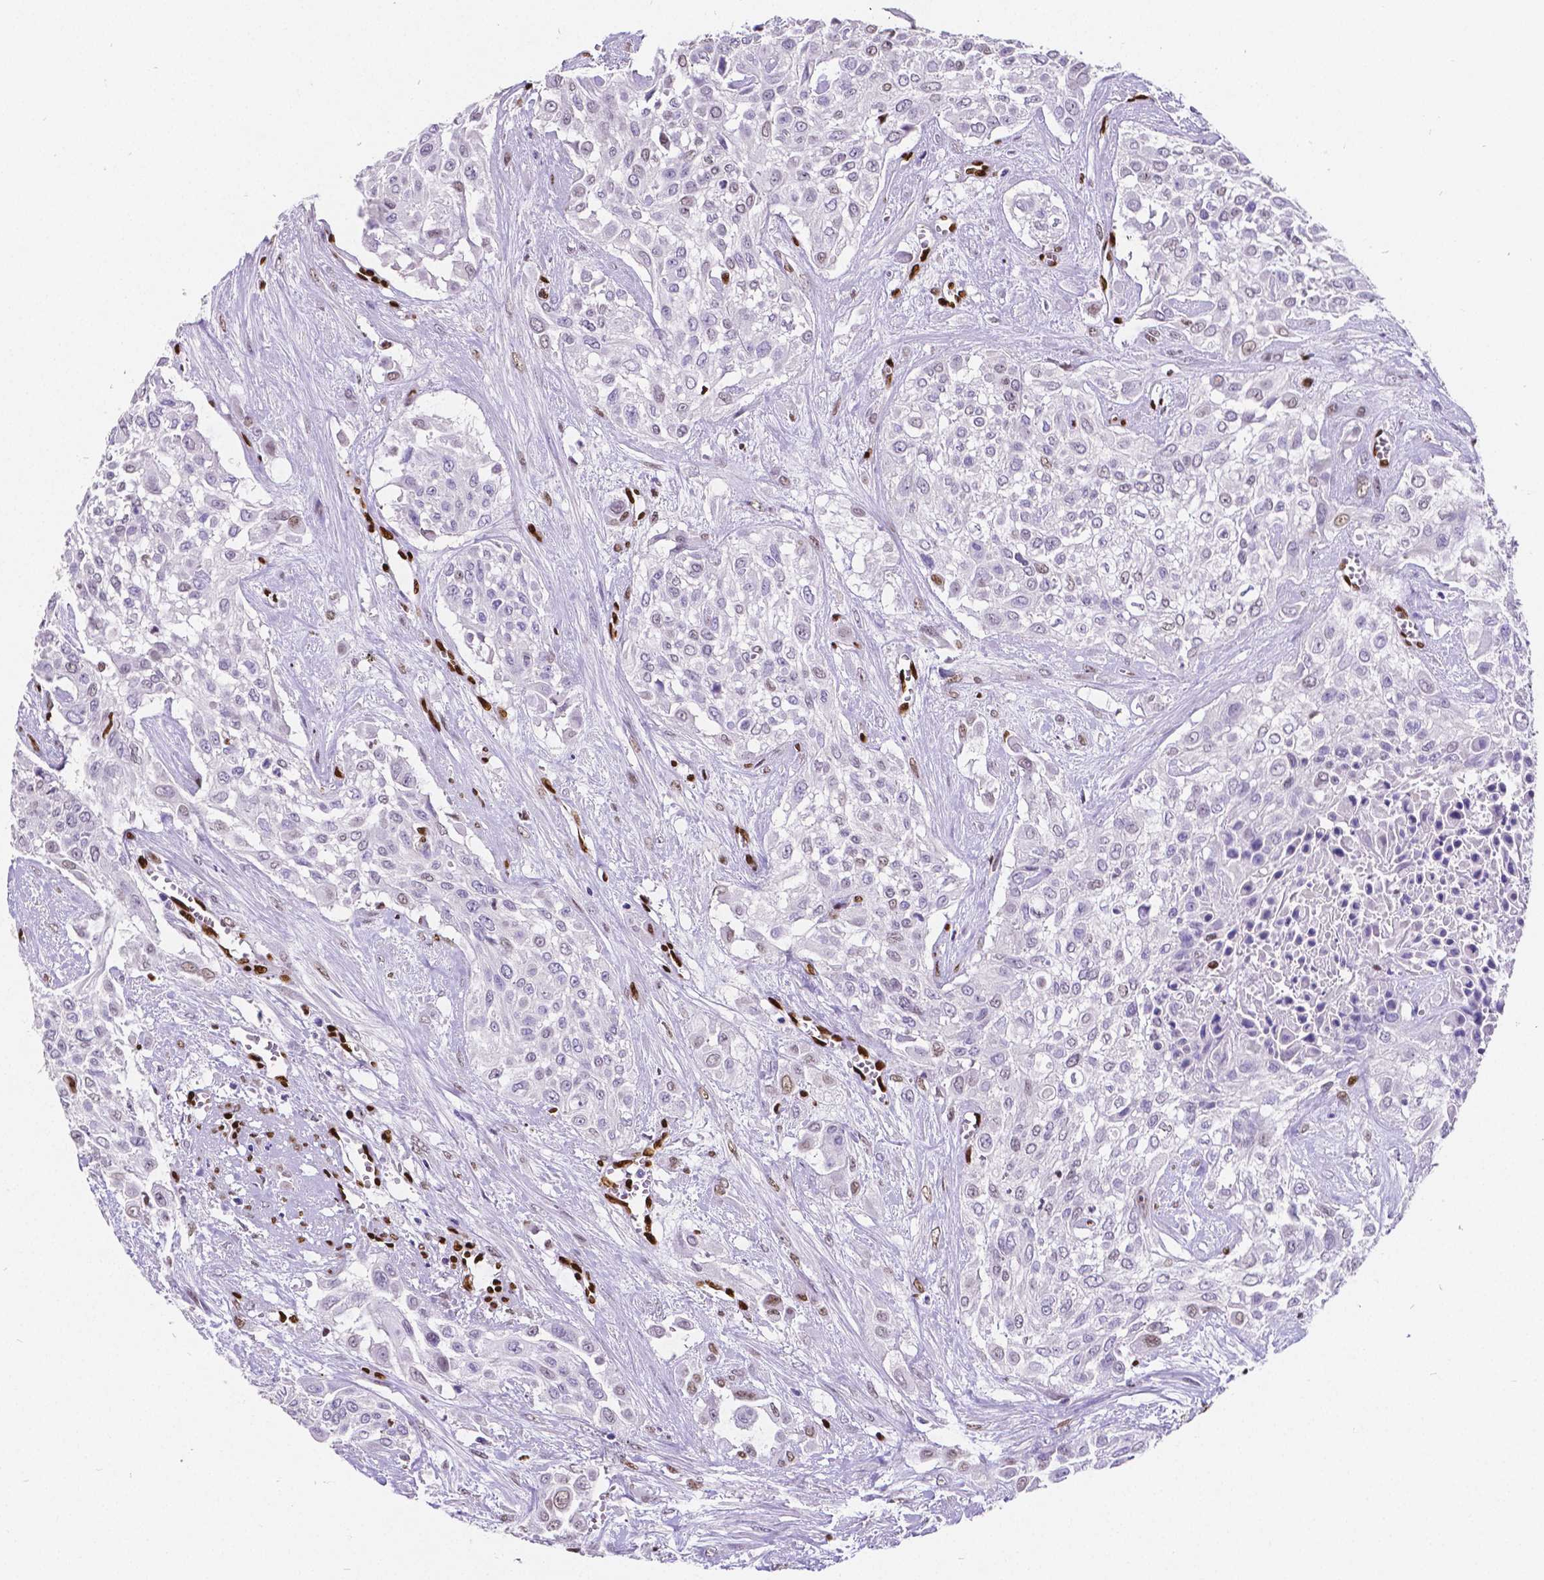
{"staining": {"intensity": "weak", "quantity": "<25%", "location": "nuclear"}, "tissue": "urothelial cancer", "cell_type": "Tumor cells", "image_type": "cancer", "snomed": [{"axis": "morphology", "description": "Urothelial carcinoma, High grade"}, {"axis": "topography", "description": "Urinary bladder"}], "caption": "High-grade urothelial carcinoma was stained to show a protein in brown. There is no significant staining in tumor cells.", "gene": "MEF2C", "patient": {"sex": "male", "age": 57}}